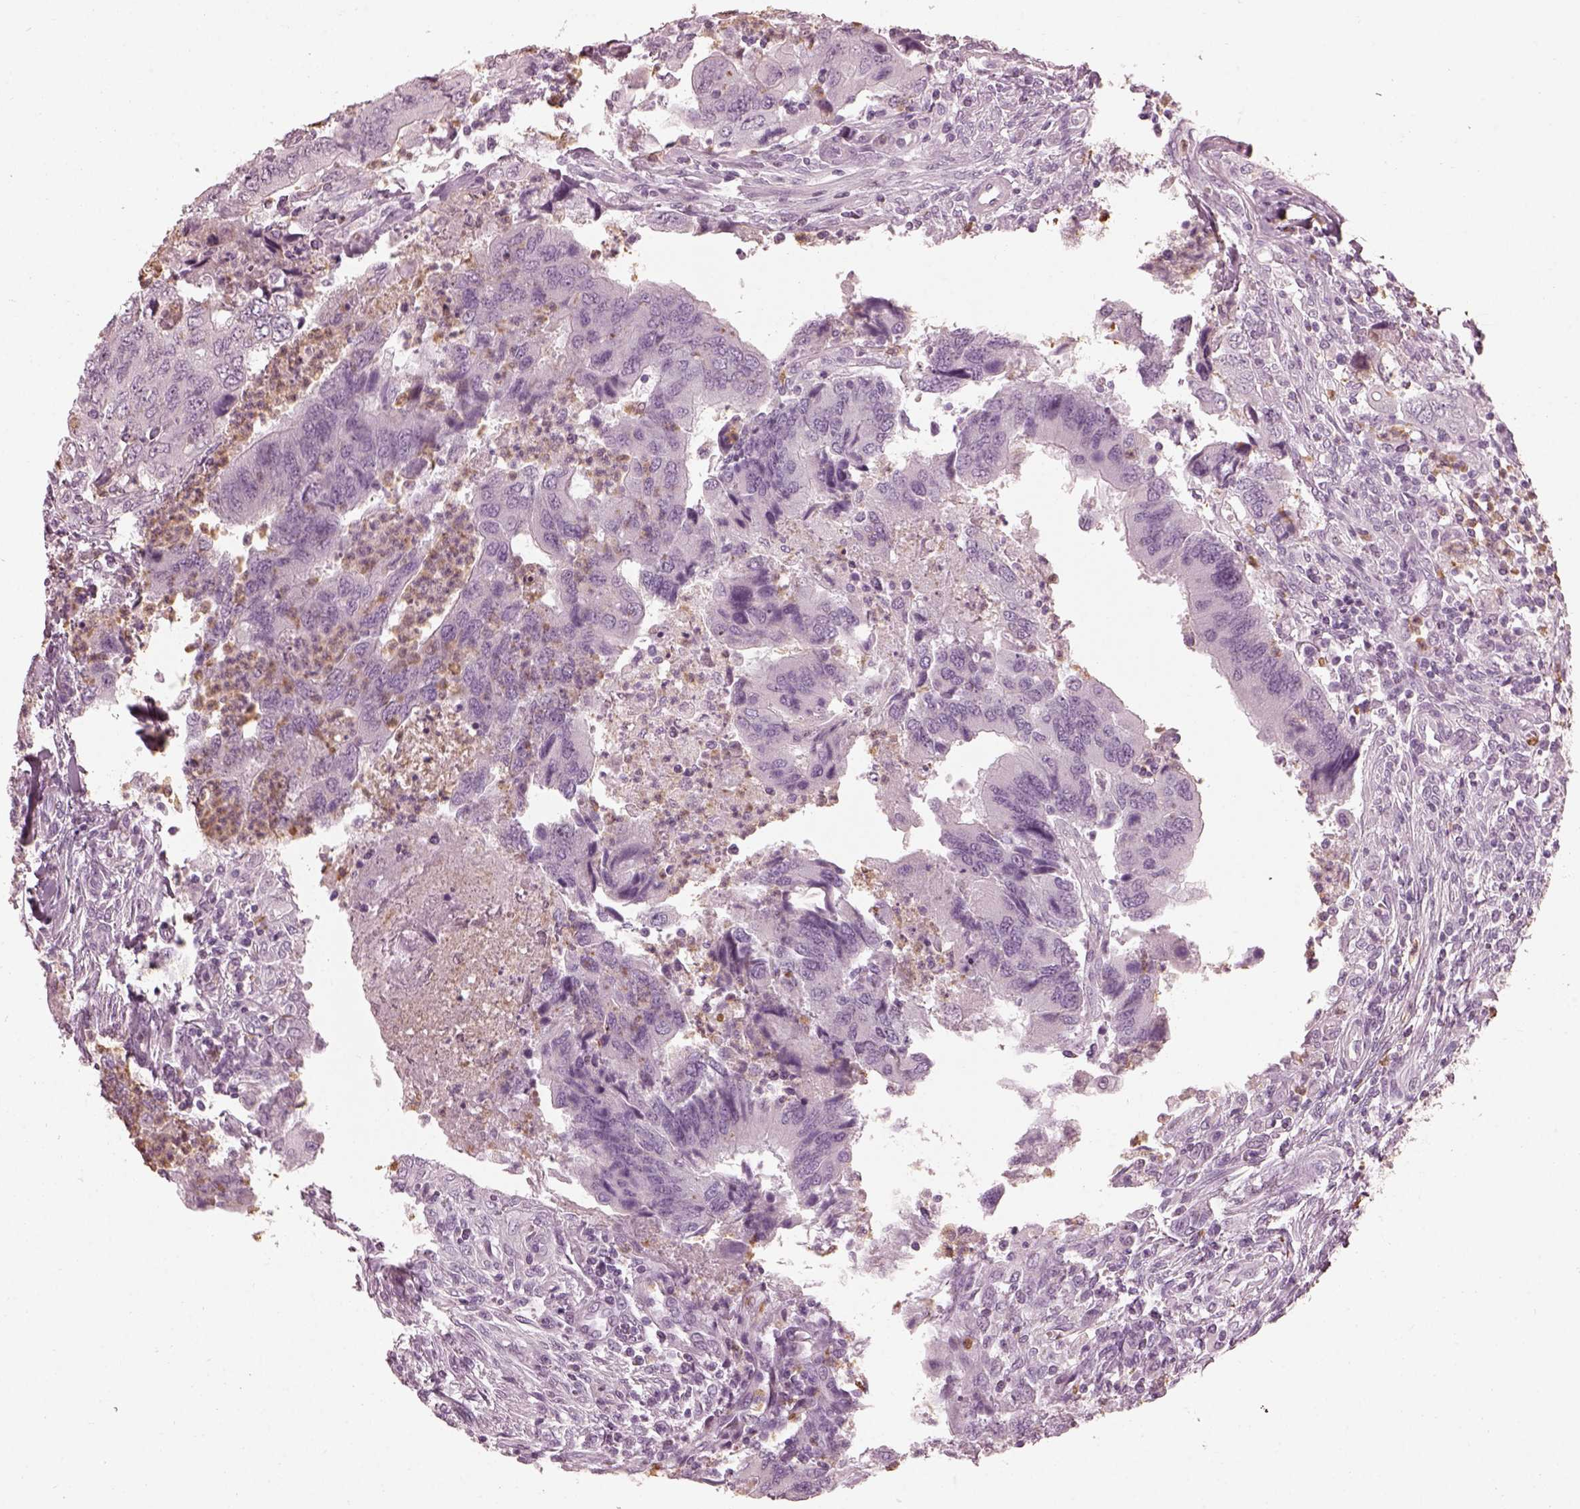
{"staining": {"intensity": "negative", "quantity": "none", "location": "none"}, "tissue": "colorectal cancer", "cell_type": "Tumor cells", "image_type": "cancer", "snomed": [{"axis": "morphology", "description": "Adenocarcinoma, NOS"}, {"axis": "topography", "description": "Colon"}], "caption": "This is a photomicrograph of IHC staining of colorectal adenocarcinoma, which shows no staining in tumor cells.", "gene": "FUT4", "patient": {"sex": "female", "age": 67}}